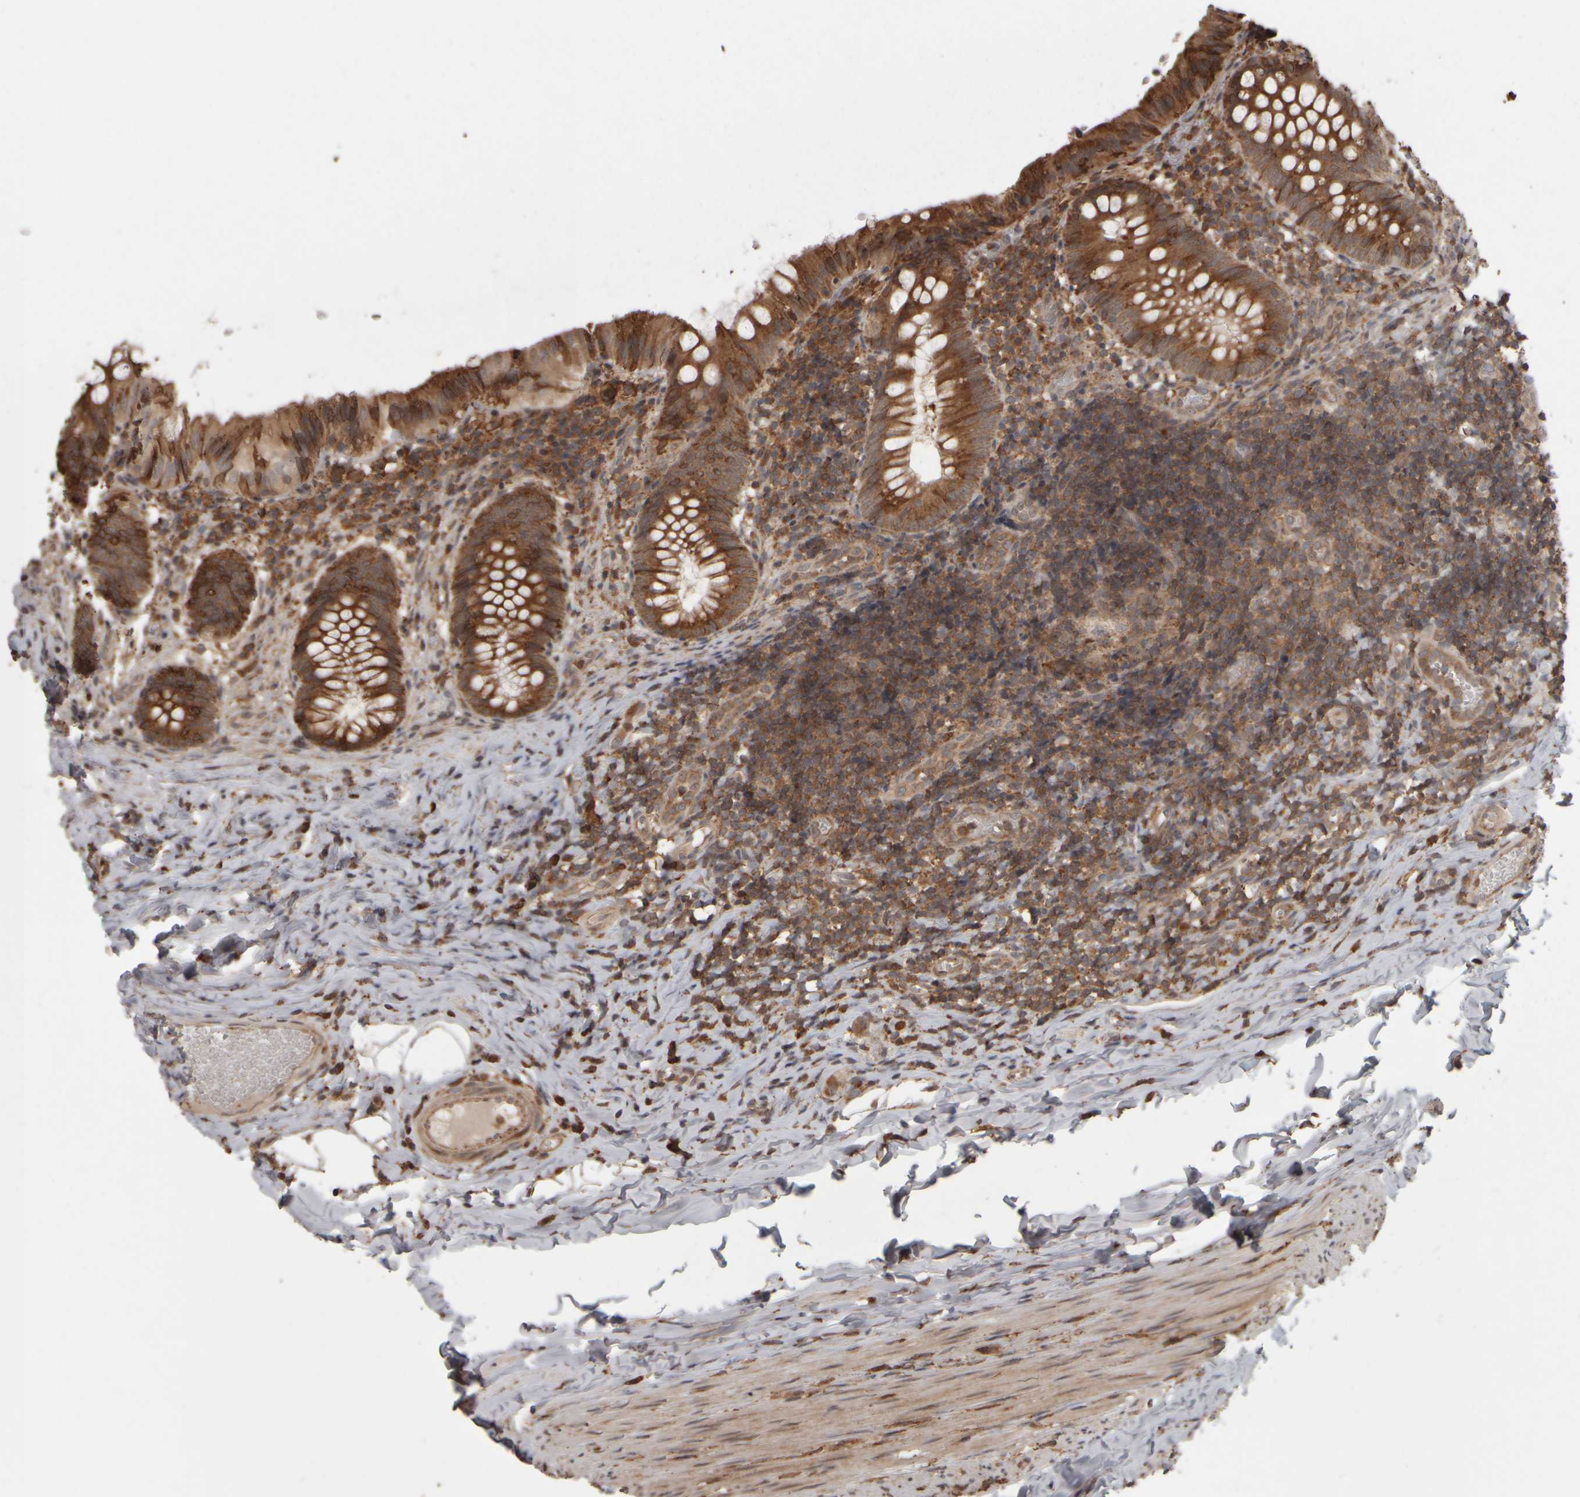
{"staining": {"intensity": "strong", "quantity": ">75%", "location": "cytoplasmic/membranous"}, "tissue": "appendix", "cell_type": "Glandular cells", "image_type": "normal", "snomed": [{"axis": "morphology", "description": "Normal tissue, NOS"}, {"axis": "topography", "description": "Appendix"}], "caption": "The histopathology image demonstrates immunohistochemical staining of normal appendix. There is strong cytoplasmic/membranous positivity is identified in about >75% of glandular cells.", "gene": "AGBL3", "patient": {"sex": "male", "age": 8}}